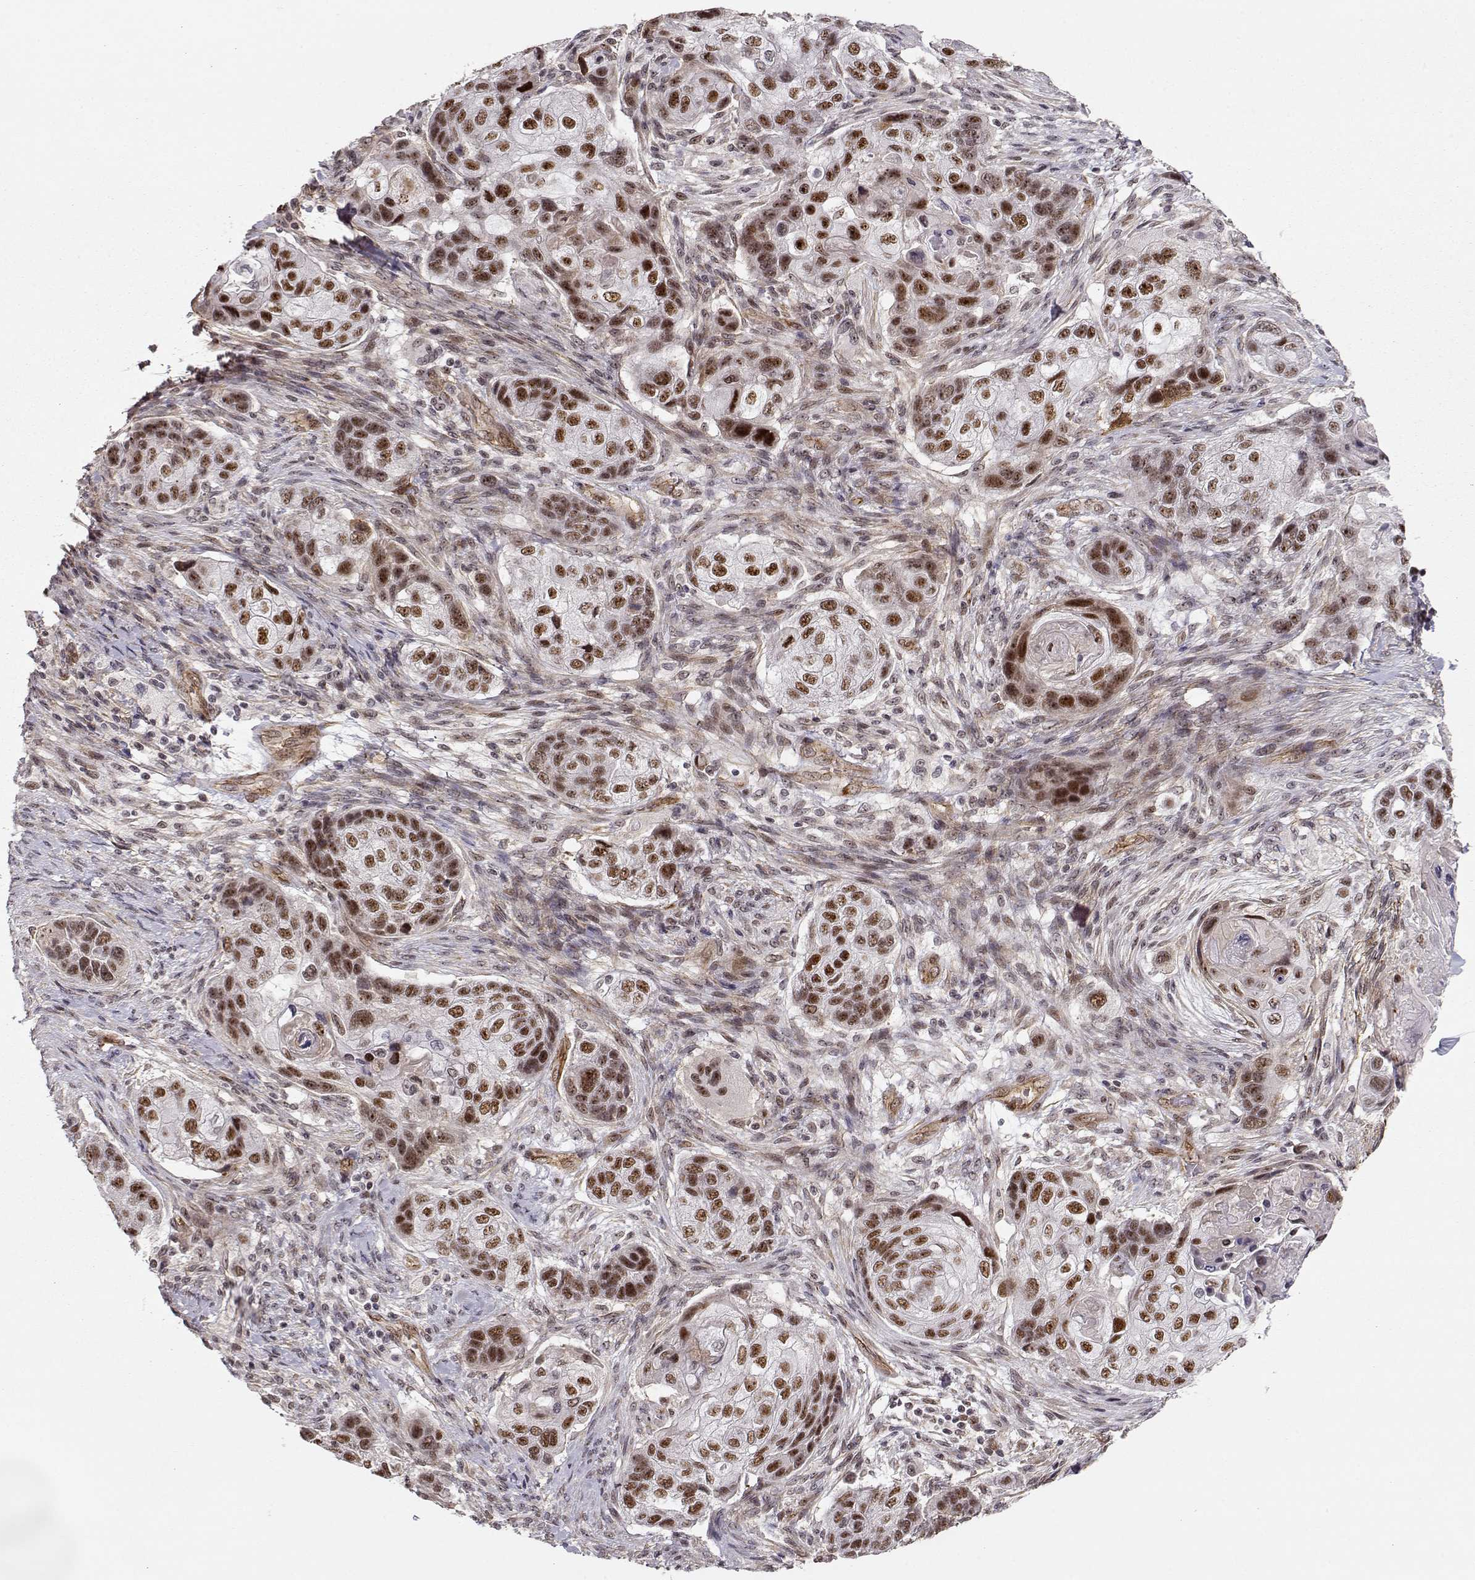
{"staining": {"intensity": "strong", "quantity": ">75%", "location": "nuclear"}, "tissue": "lung cancer", "cell_type": "Tumor cells", "image_type": "cancer", "snomed": [{"axis": "morphology", "description": "Squamous cell carcinoma, NOS"}, {"axis": "topography", "description": "Lung"}], "caption": "Immunohistochemistry photomicrograph of squamous cell carcinoma (lung) stained for a protein (brown), which exhibits high levels of strong nuclear staining in approximately >75% of tumor cells.", "gene": "CIR1", "patient": {"sex": "male", "age": 69}}